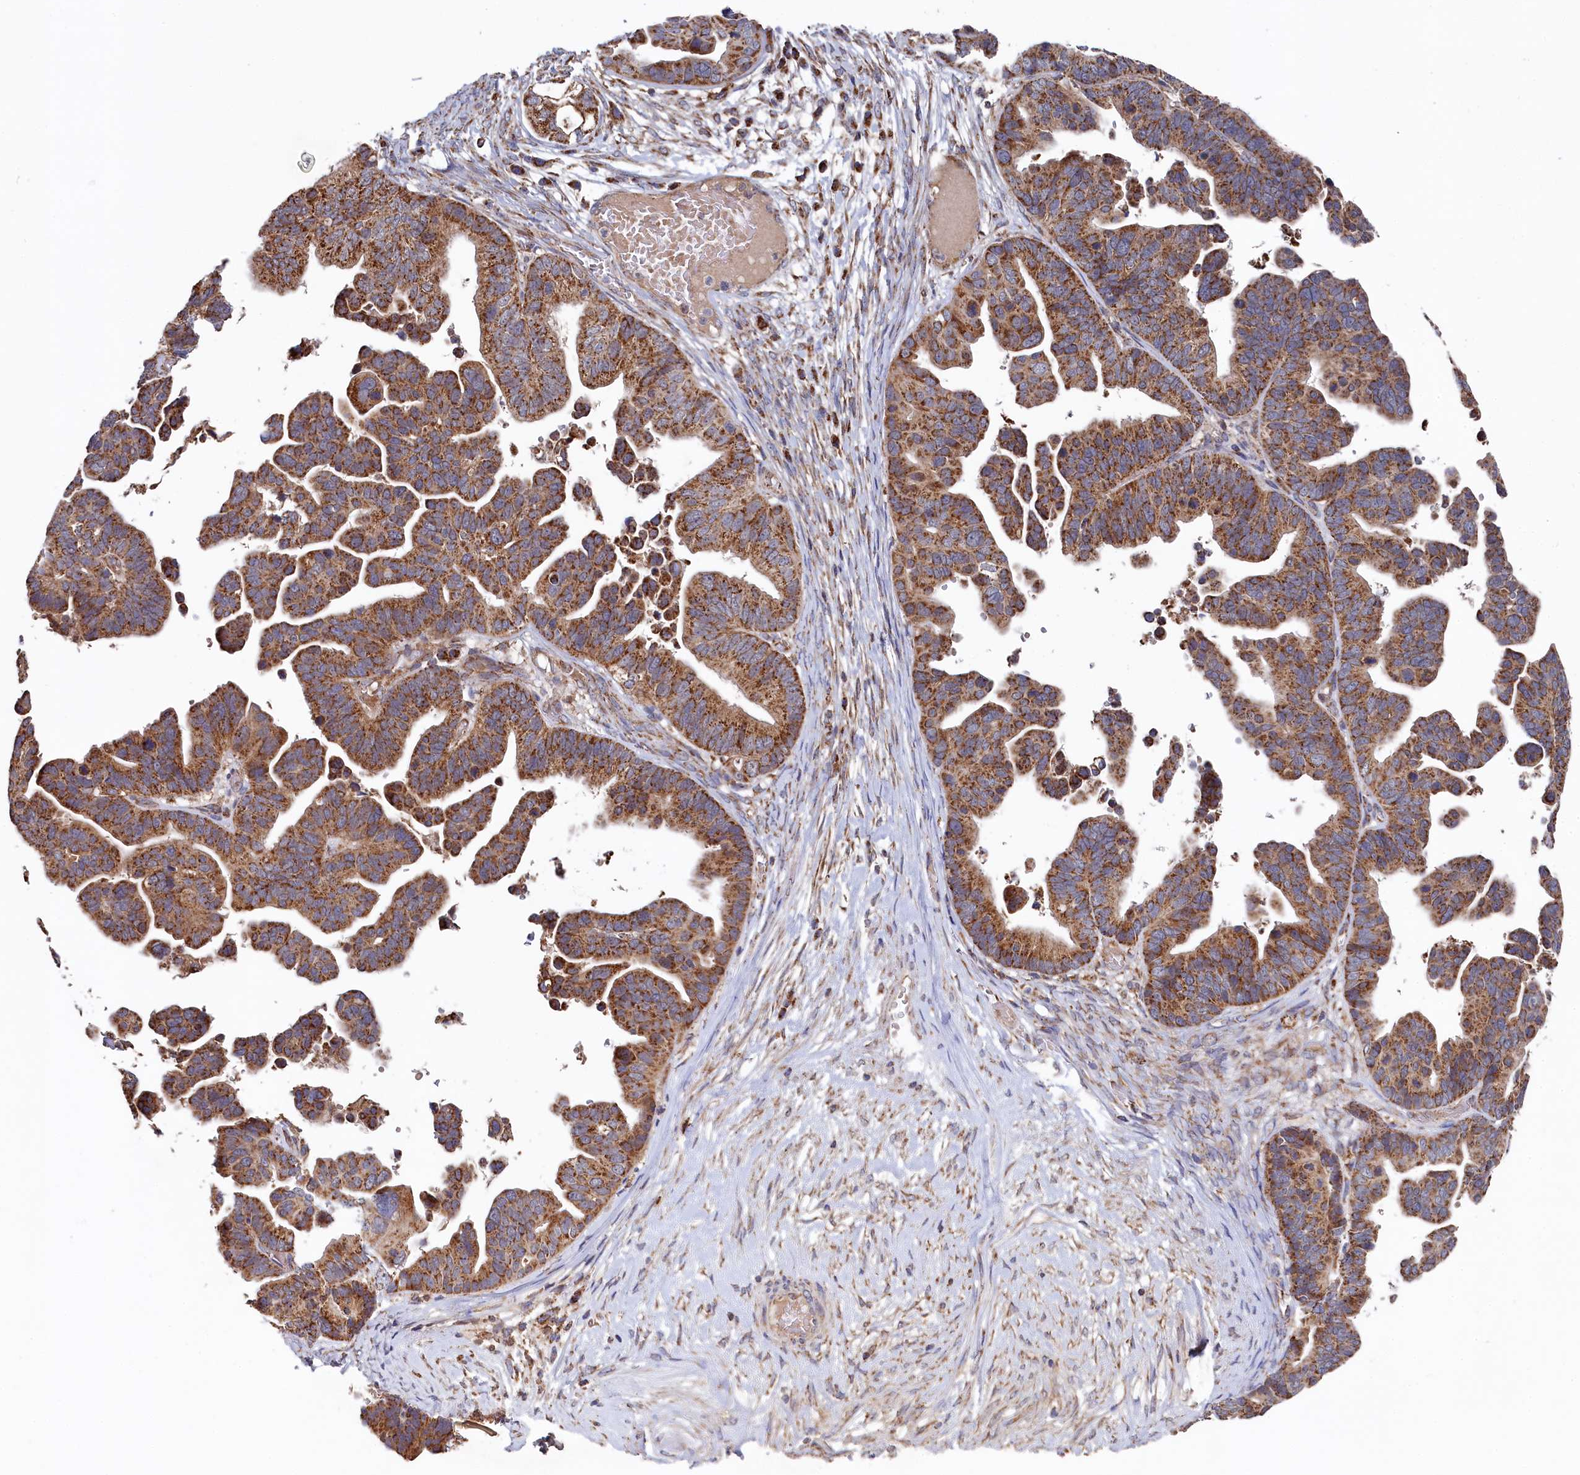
{"staining": {"intensity": "moderate", "quantity": ">75%", "location": "cytoplasmic/membranous"}, "tissue": "ovarian cancer", "cell_type": "Tumor cells", "image_type": "cancer", "snomed": [{"axis": "morphology", "description": "Cystadenocarcinoma, serous, NOS"}, {"axis": "topography", "description": "Ovary"}], "caption": "Human ovarian serous cystadenocarcinoma stained with a protein marker reveals moderate staining in tumor cells.", "gene": "HAUS2", "patient": {"sex": "female", "age": 56}}